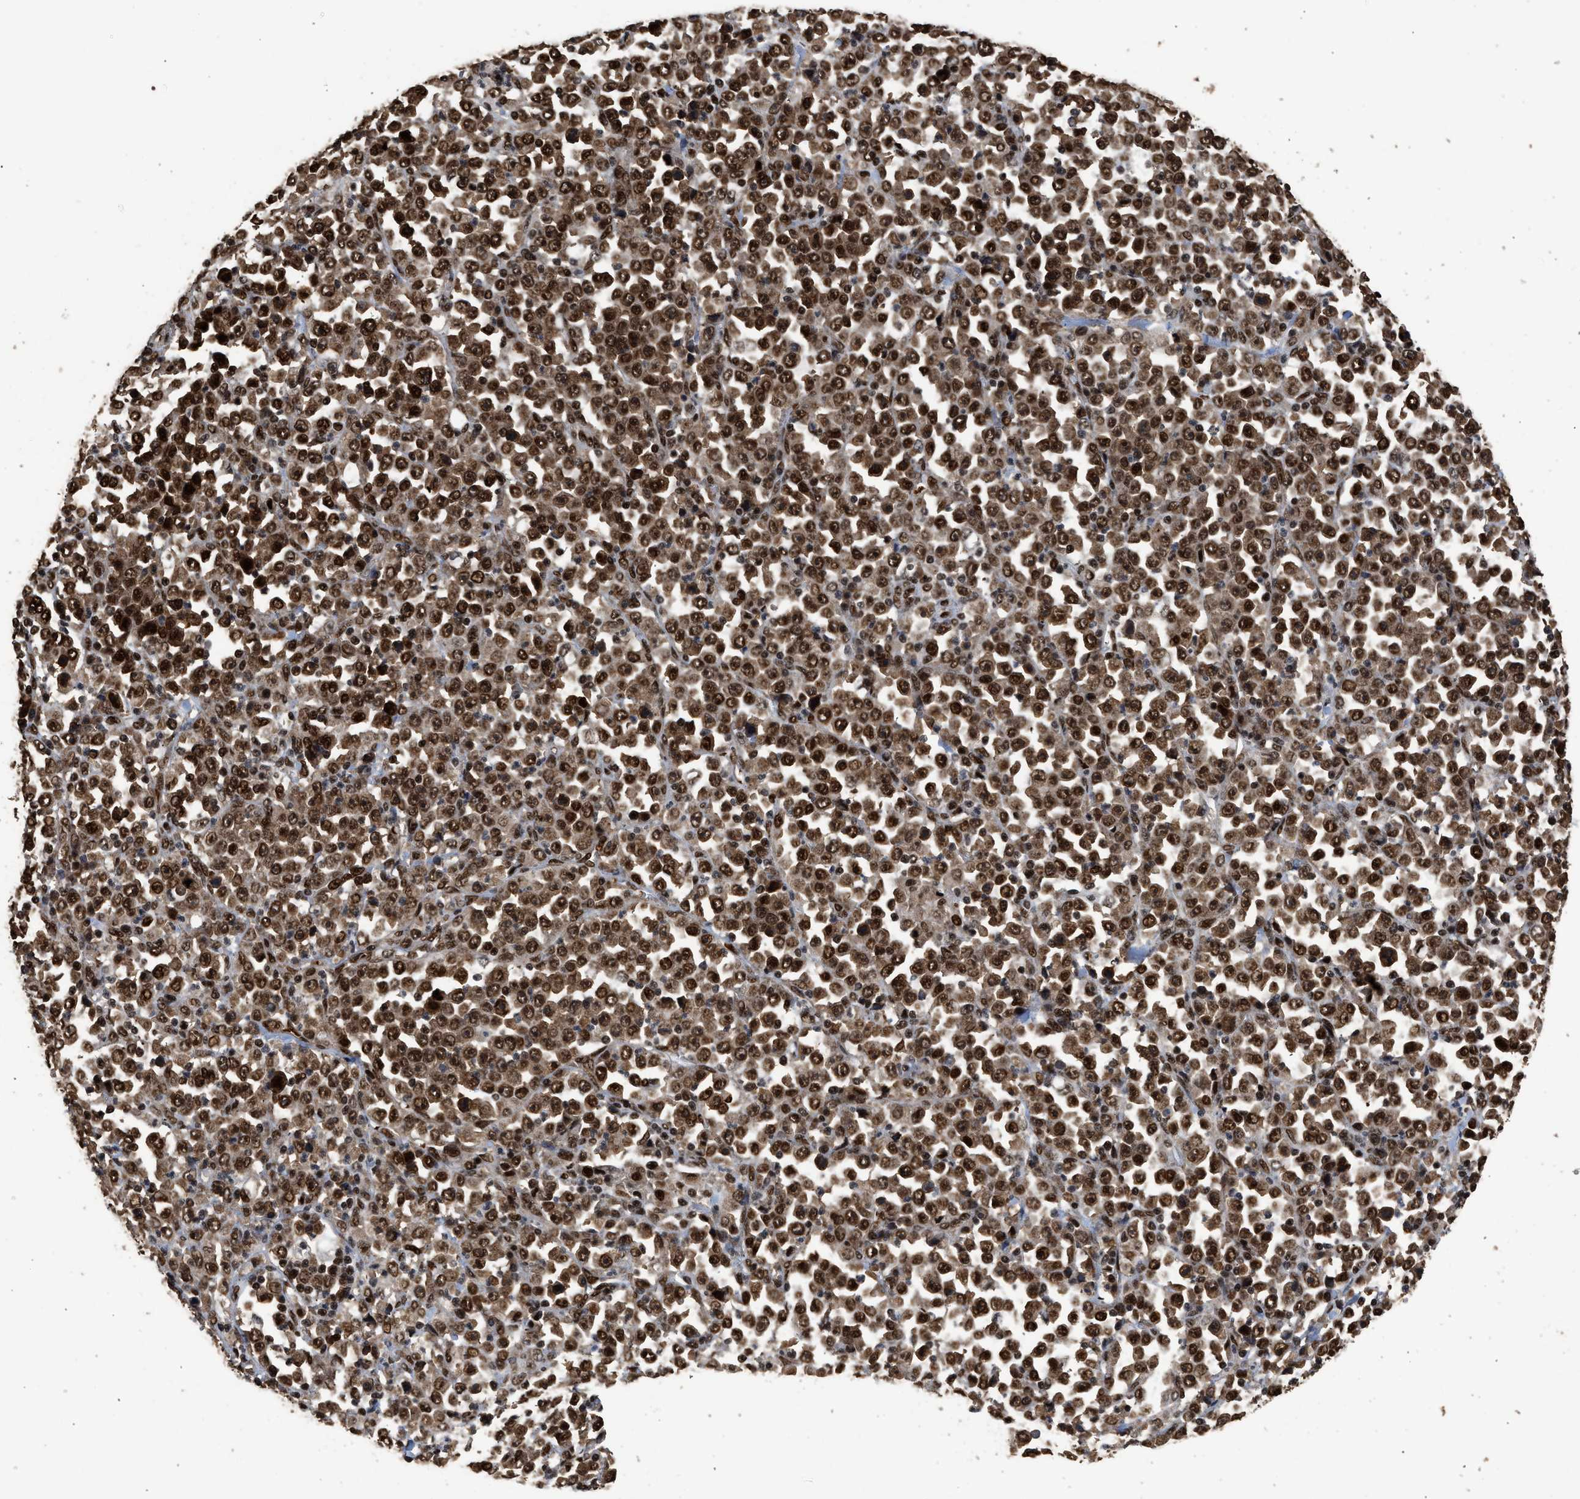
{"staining": {"intensity": "strong", "quantity": ">75%", "location": "cytoplasmic/membranous,nuclear"}, "tissue": "stomach cancer", "cell_type": "Tumor cells", "image_type": "cancer", "snomed": [{"axis": "morphology", "description": "Normal tissue, NOS"}, {"axis": "morphology", "description": "Adenocarcinoma, NOS"}, {"axis": "topography", "description": "Stomach, upper"}, {"axis": "topography", "description": "Stomach"}], "caption": "DAB immunohistochemical staining of adenocarcinoma (stomach) demonstrates strong cytoplasmic/membranous and nuclear protein staining in about >75% of tumor cells.", "gene": "PPP4R3B", "patient": {"sex": "male", "age": 59}}